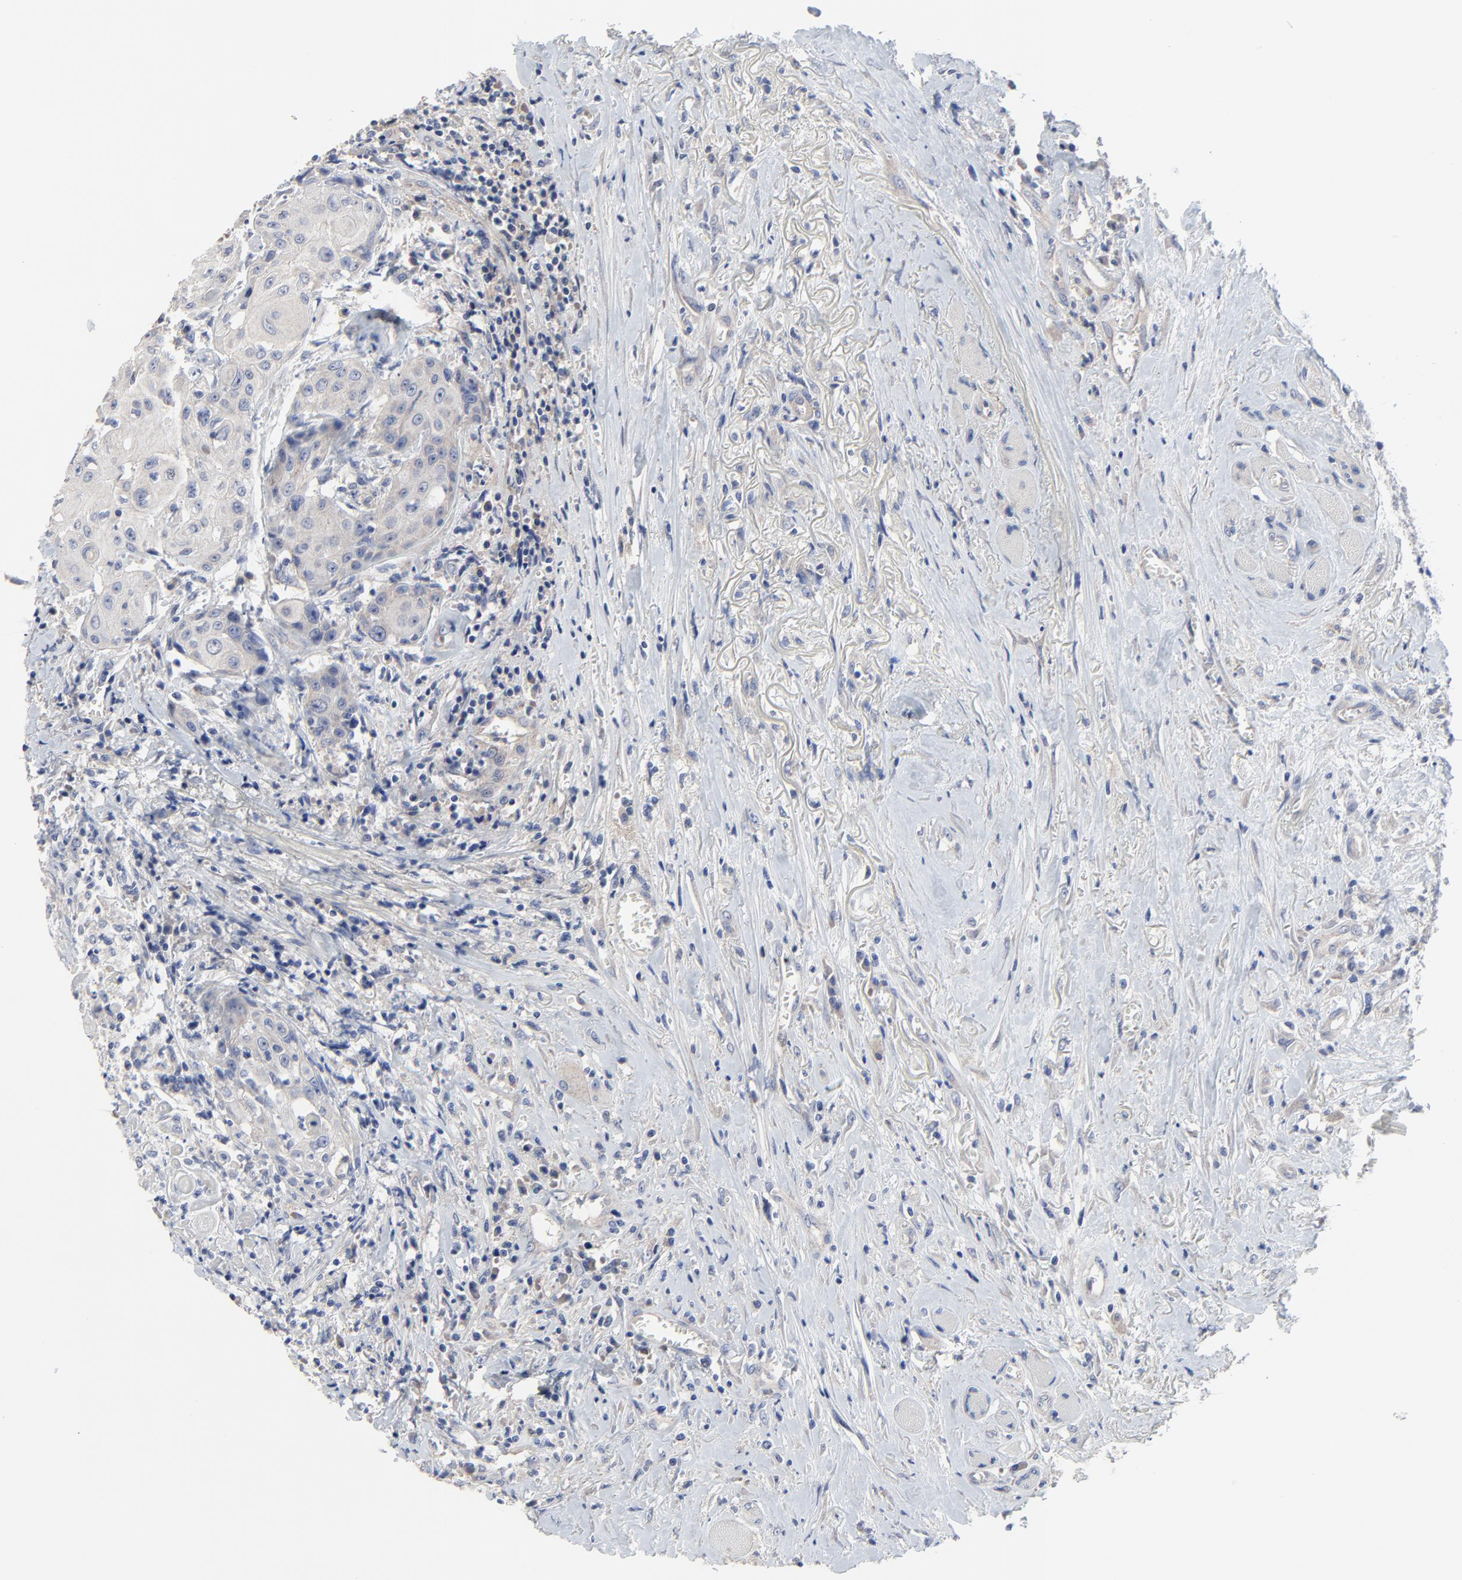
{"staining": {"intensity": "negative", "quantity": "none", "location": "none"}, "tissue": "head and neck cancer", "cell_type": "Tumor cells", "image_type": "cancer", "snomed": [{"axis": "morphology", "description": "Squamous cell carcinoma, NOS"}, {"axis": "topography", "description": "Oral tissue"}, {"axis": "topography", "description": "Head-Neck"}], "caption": "Image shows no protein expression in tumor cells of head and neck cancer tissue.", "gene": "DHRSX", "patient": {"sex": "female", "age": 82}}